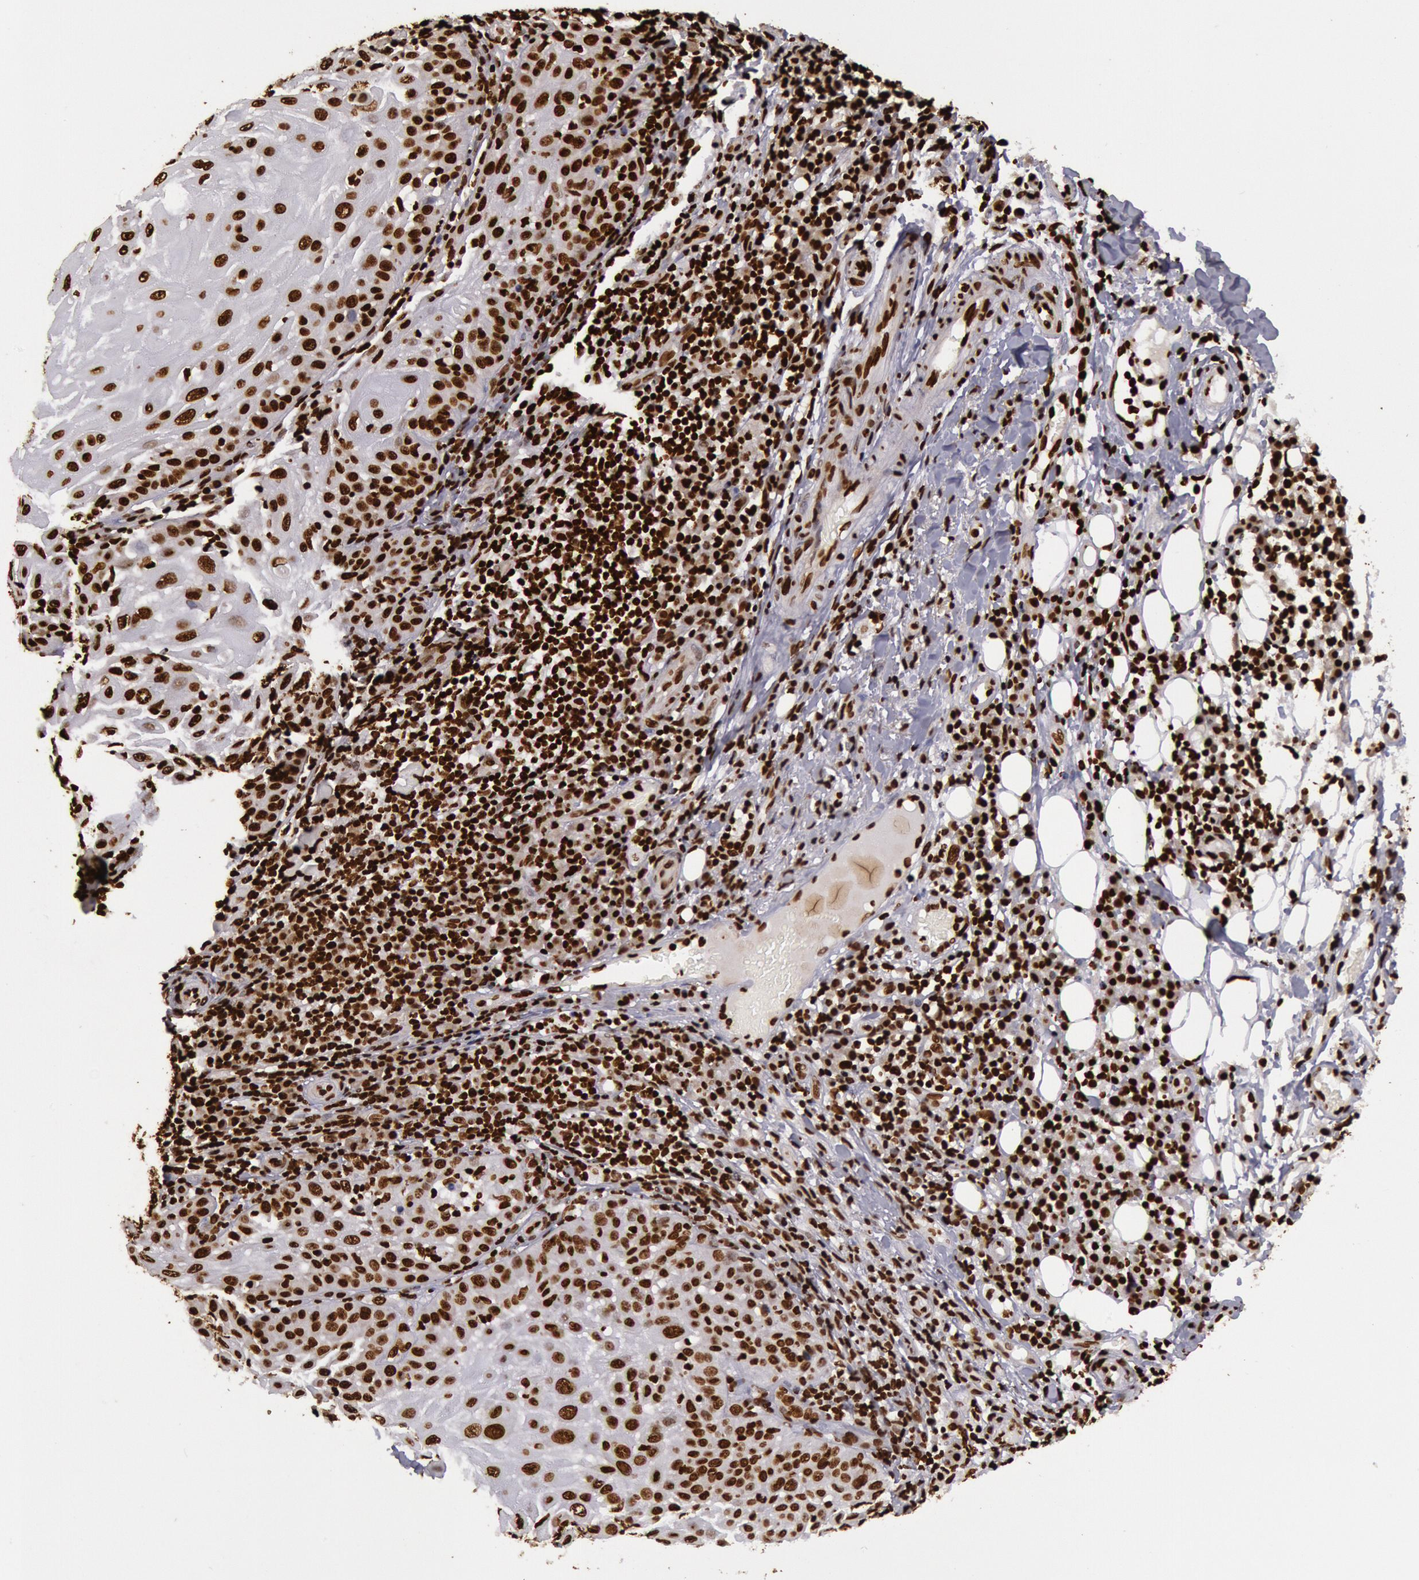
{"staining": {"intensity": "strong", "quantity": ">75%", "location": "nuclear"}, "tissue": "skin cancer", "cell_type": "Tumor cells", "image_type": "cancer", "snomed": [{"axis": "morphology", "description": "Squamous cell carcinoma, NOS"}, {"axis": "topography", "description": "Skin"}], "caption": "Immunohistochemical staining of skin cancer (squamous cell carcinoma) displays strong nuclear protein positivity in about >75% of tumor cells. (DAB (3,3'-diaminobenzidine) IHC, brown staining for protein, blue staining for nuclei).", "gene": "H3-4", "patient": {"sex": "female", "age": 89}}